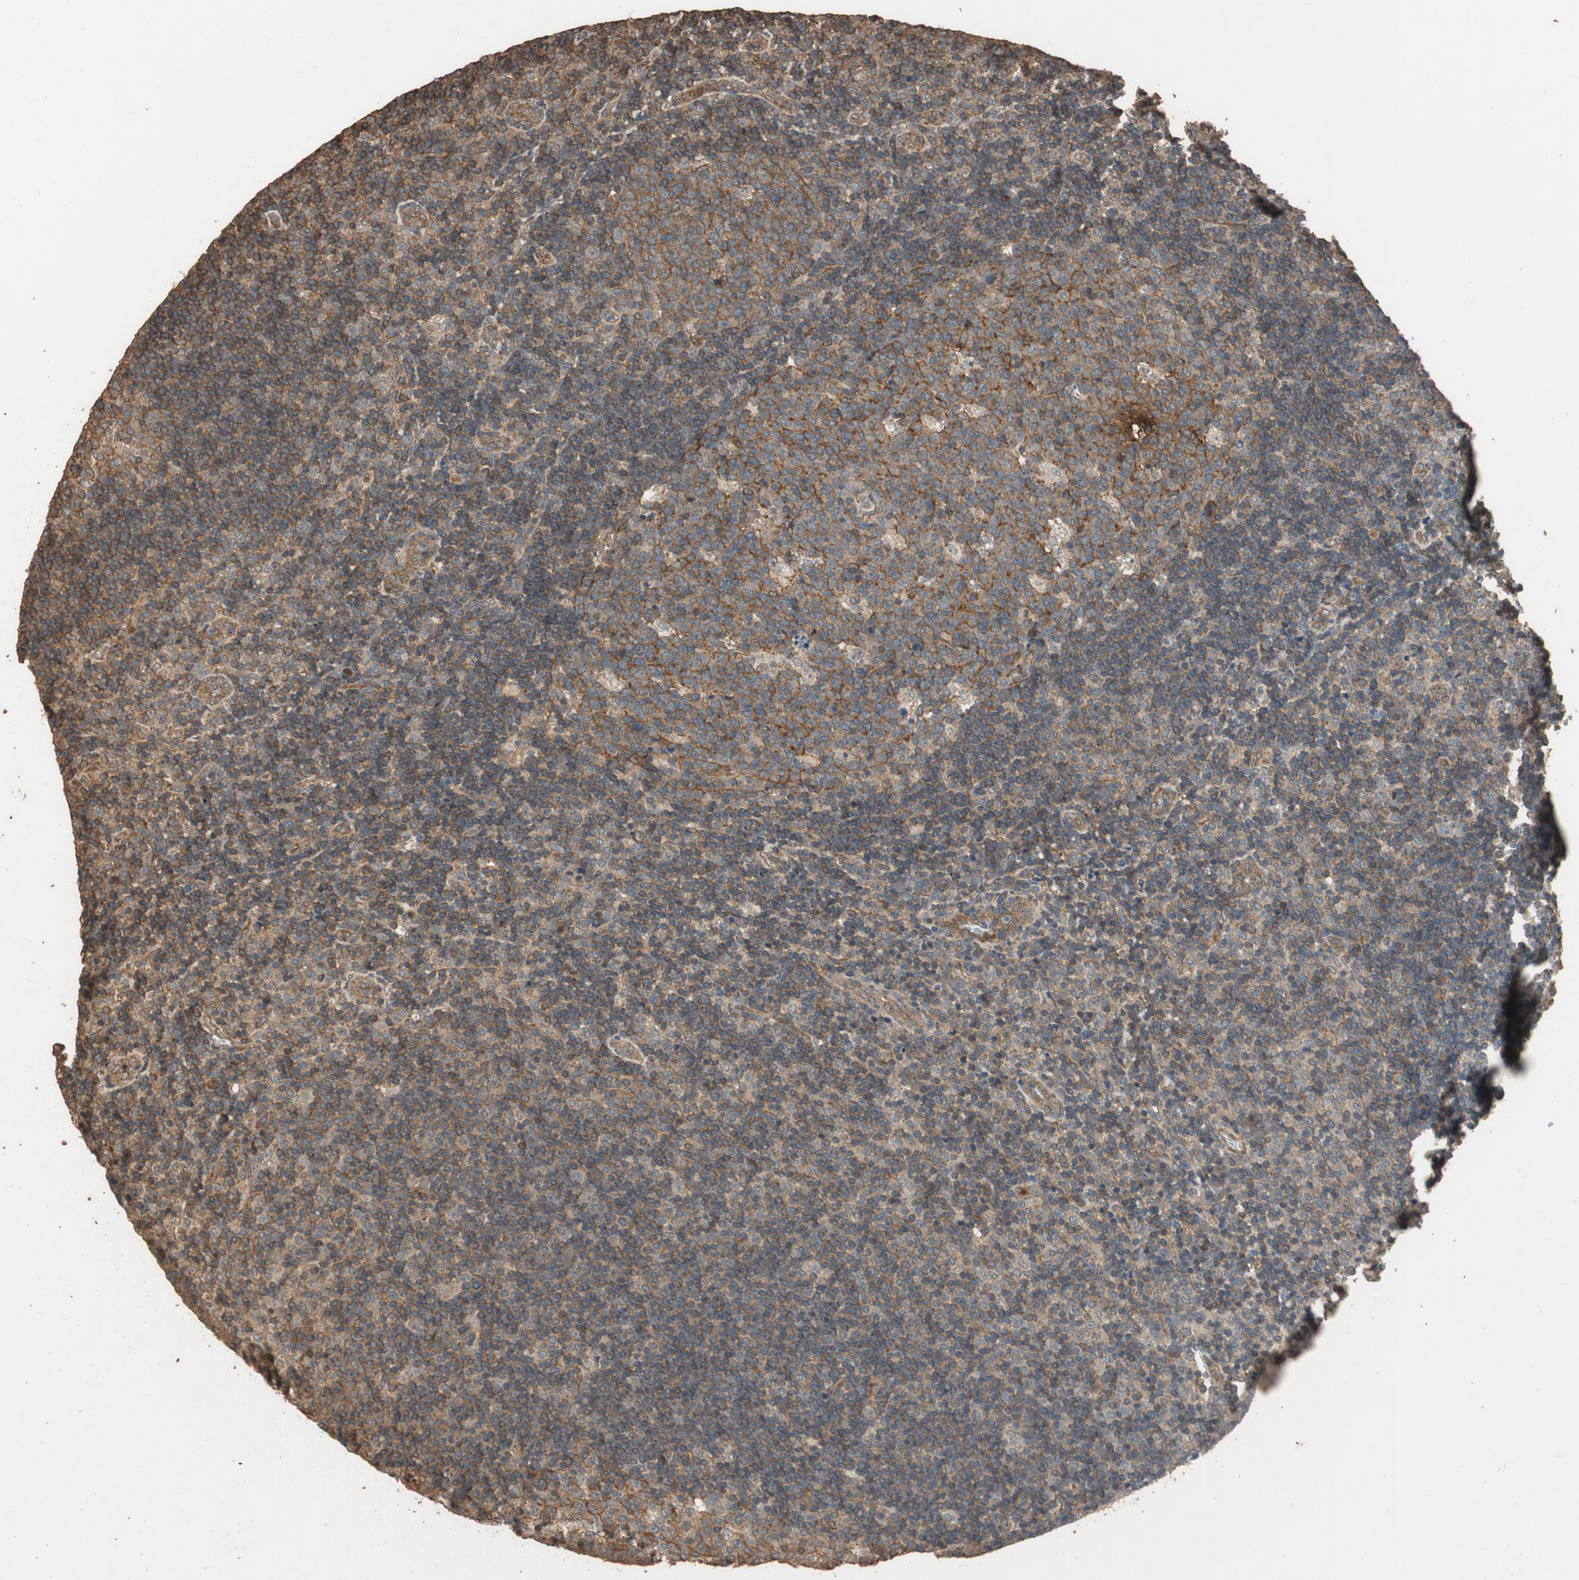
{"staining": {"intensity": "moderate", "quantity": ">75%", "location": "cytoplasmic/membranous"}, "tissue": "lymph node", "cell_type": "Germinal center cells", "image_type": "normal", "snomed": [{"axis": "morphology", "description": "Normal tissue, NOS"}, {"axis": "topography", "description": "Lymph node"}, {"axis": "topography", "description": "Salivary gland"}], "caption": "Immunohistochemistry staining of unremarkable lymph node, which reveals medium levels of moderate cytoplasmic/membranous expression in approximately >75% of germinal center cells indicating moderate cytoplasmic/membranous protein positivity. The staining was performed using DAB (brown) for protein detection and nuclei were counterstained in hematoxylin (blue).", "gene": "MST1R", "patient": {"sex": "male", "age": 8}}